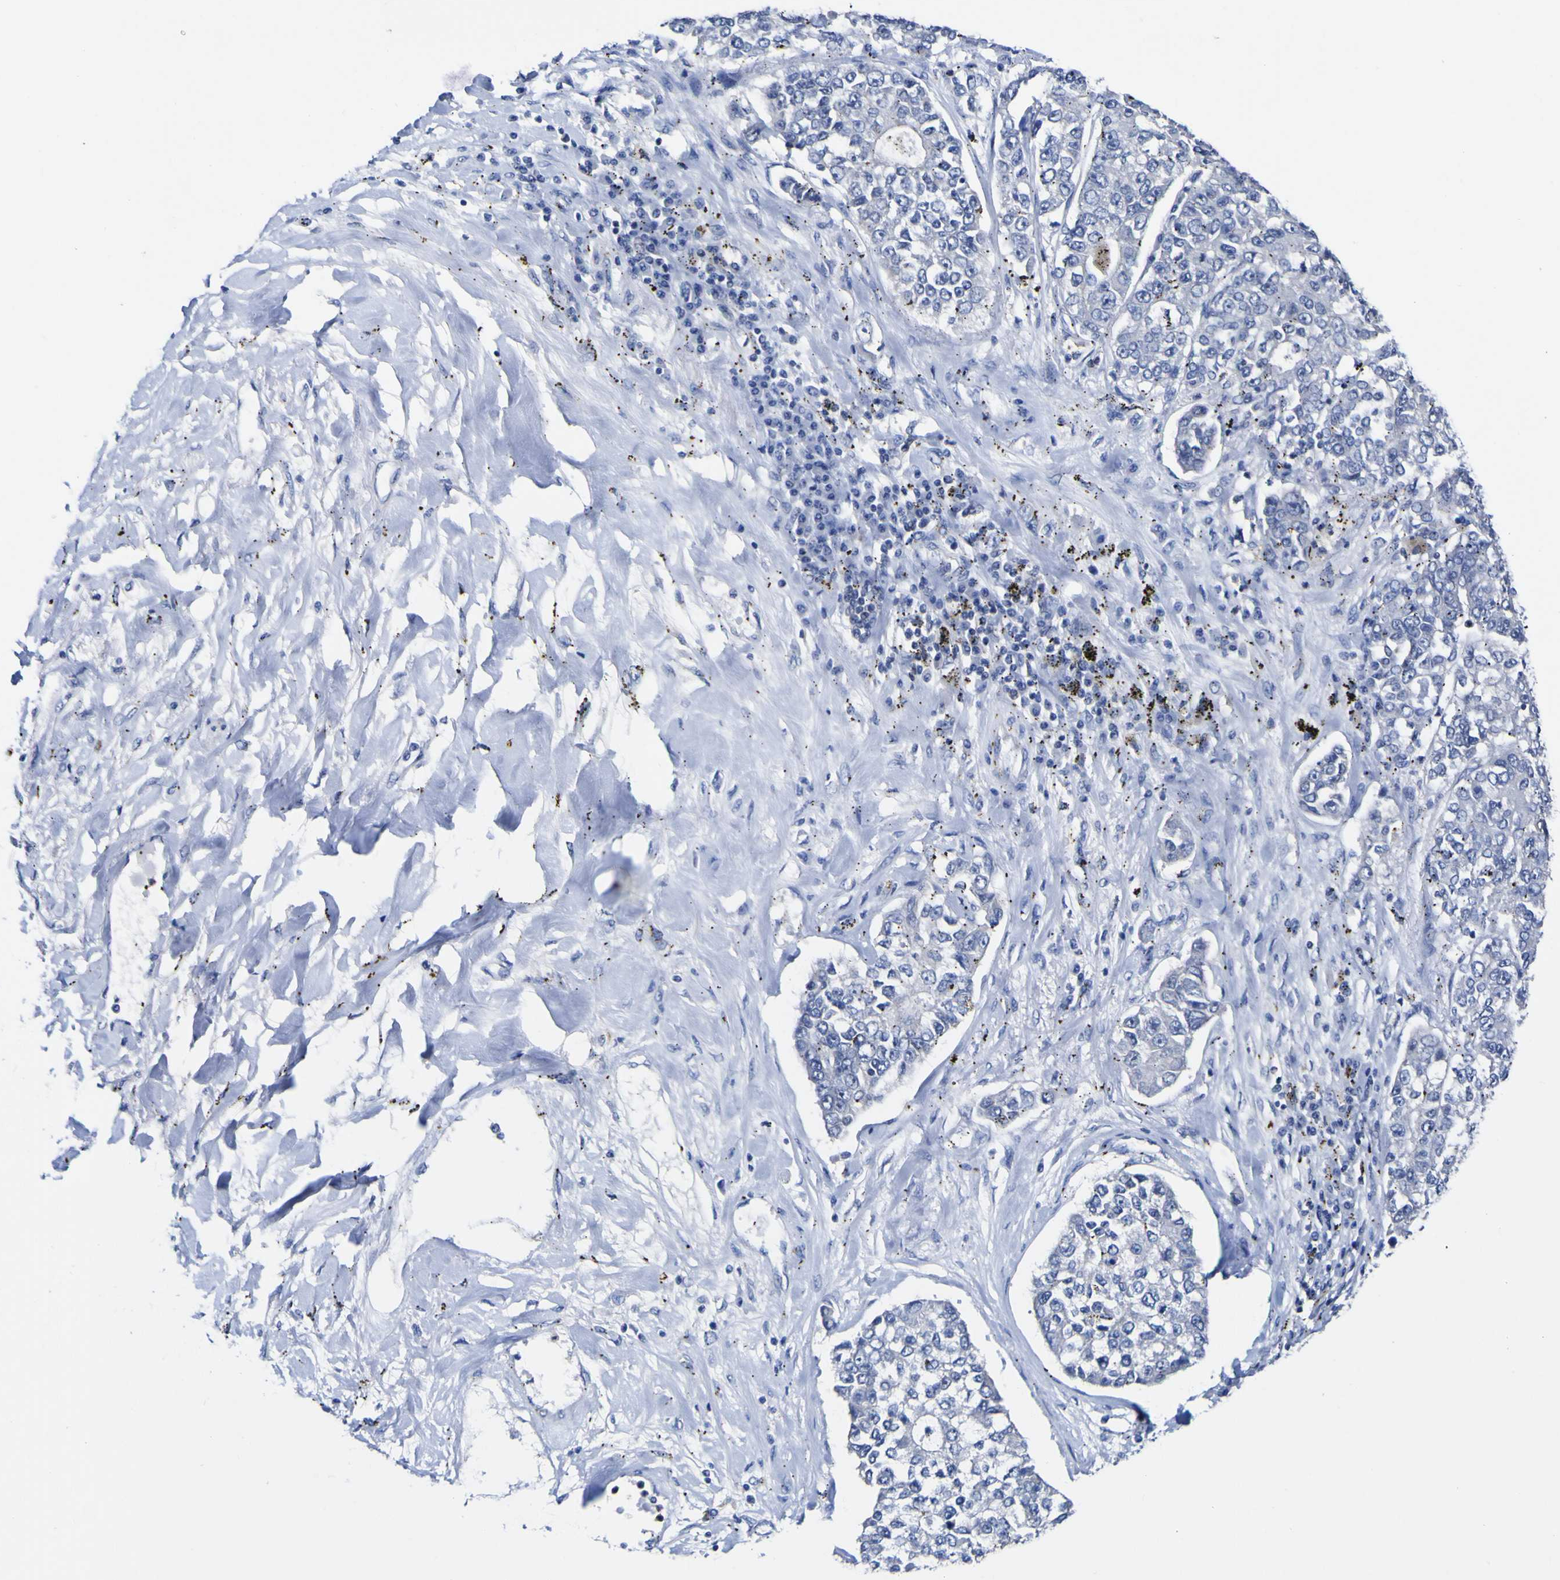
{"staining": {"intensity": "negative", "quantity": "none", "location": "none"}, "tissue": "lung cancer", "cell_type": "Tumor cells", "image_type": "cancer", "snomed": [{"axis": "morphology", "description": "Adenocarcinoma, NOS"}, {"axis": "topography", "description": "Lung"}], "caption": "Protein analysis of lung adenocarcinoma reveals no significant expression in tumor cells.", "gene": "CASP6", "patient": {"sex": "male", "age": 49}}